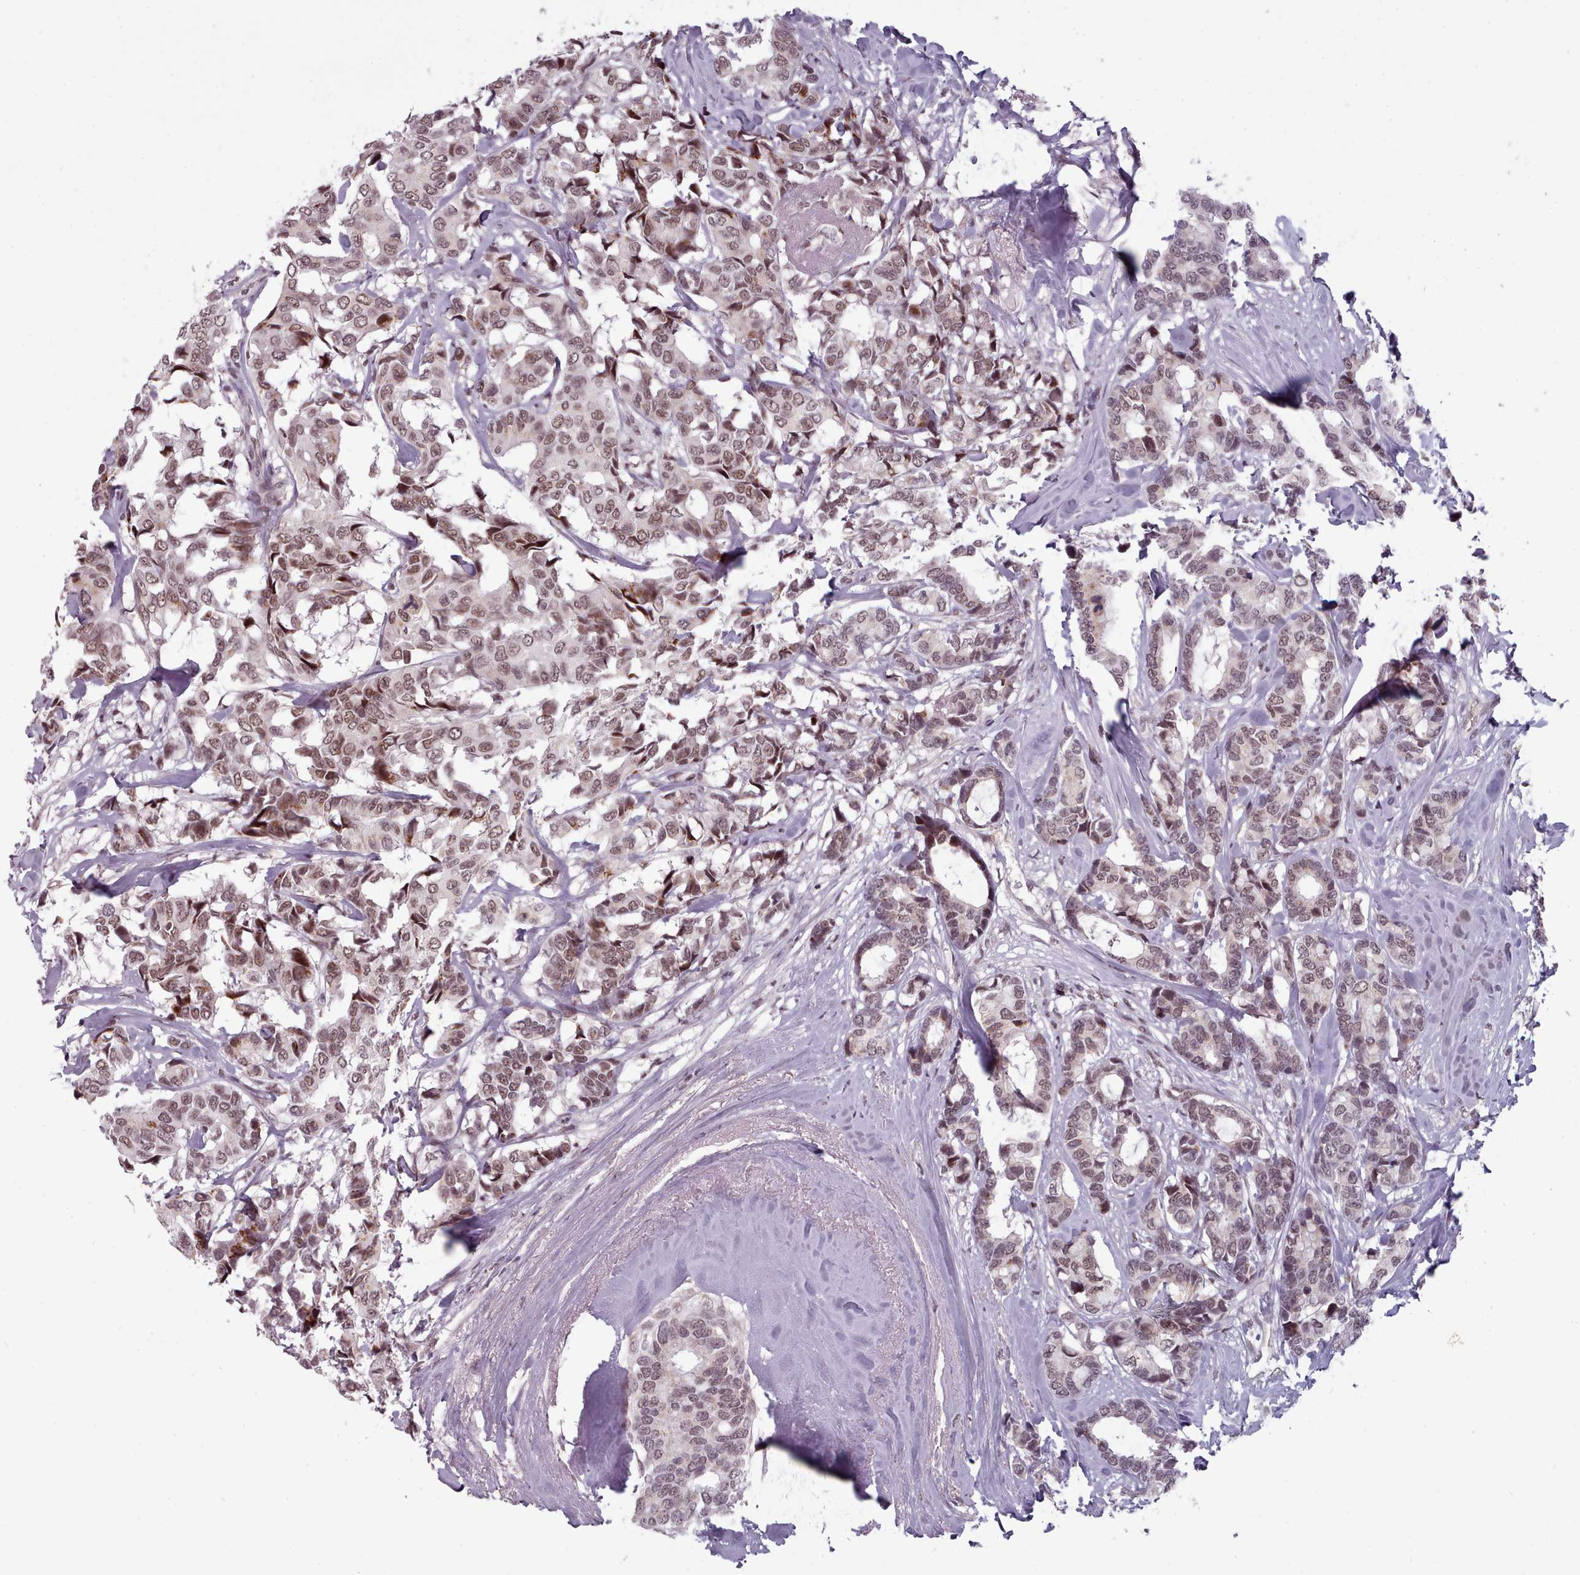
{"staining": {"intensity": "moderate", "quantity": ">75%", "location": "nuclear"}, "tissue": "breast cancer", "cell_type": "Tumor cells", "image_type": "cancer", "snomed": [{"axis": "morphology", "description": "Duct carcinoma"}, {"axis": "topography", "description": "Breast"}], "caption": "Immunohistochemical staining of human breast cancer exhibits medium levels of moderate nuclear protein positivity in about >75% of tumor cells.", "gene": "SRSF9", "patient": {"sex": "female", "age": 87}}